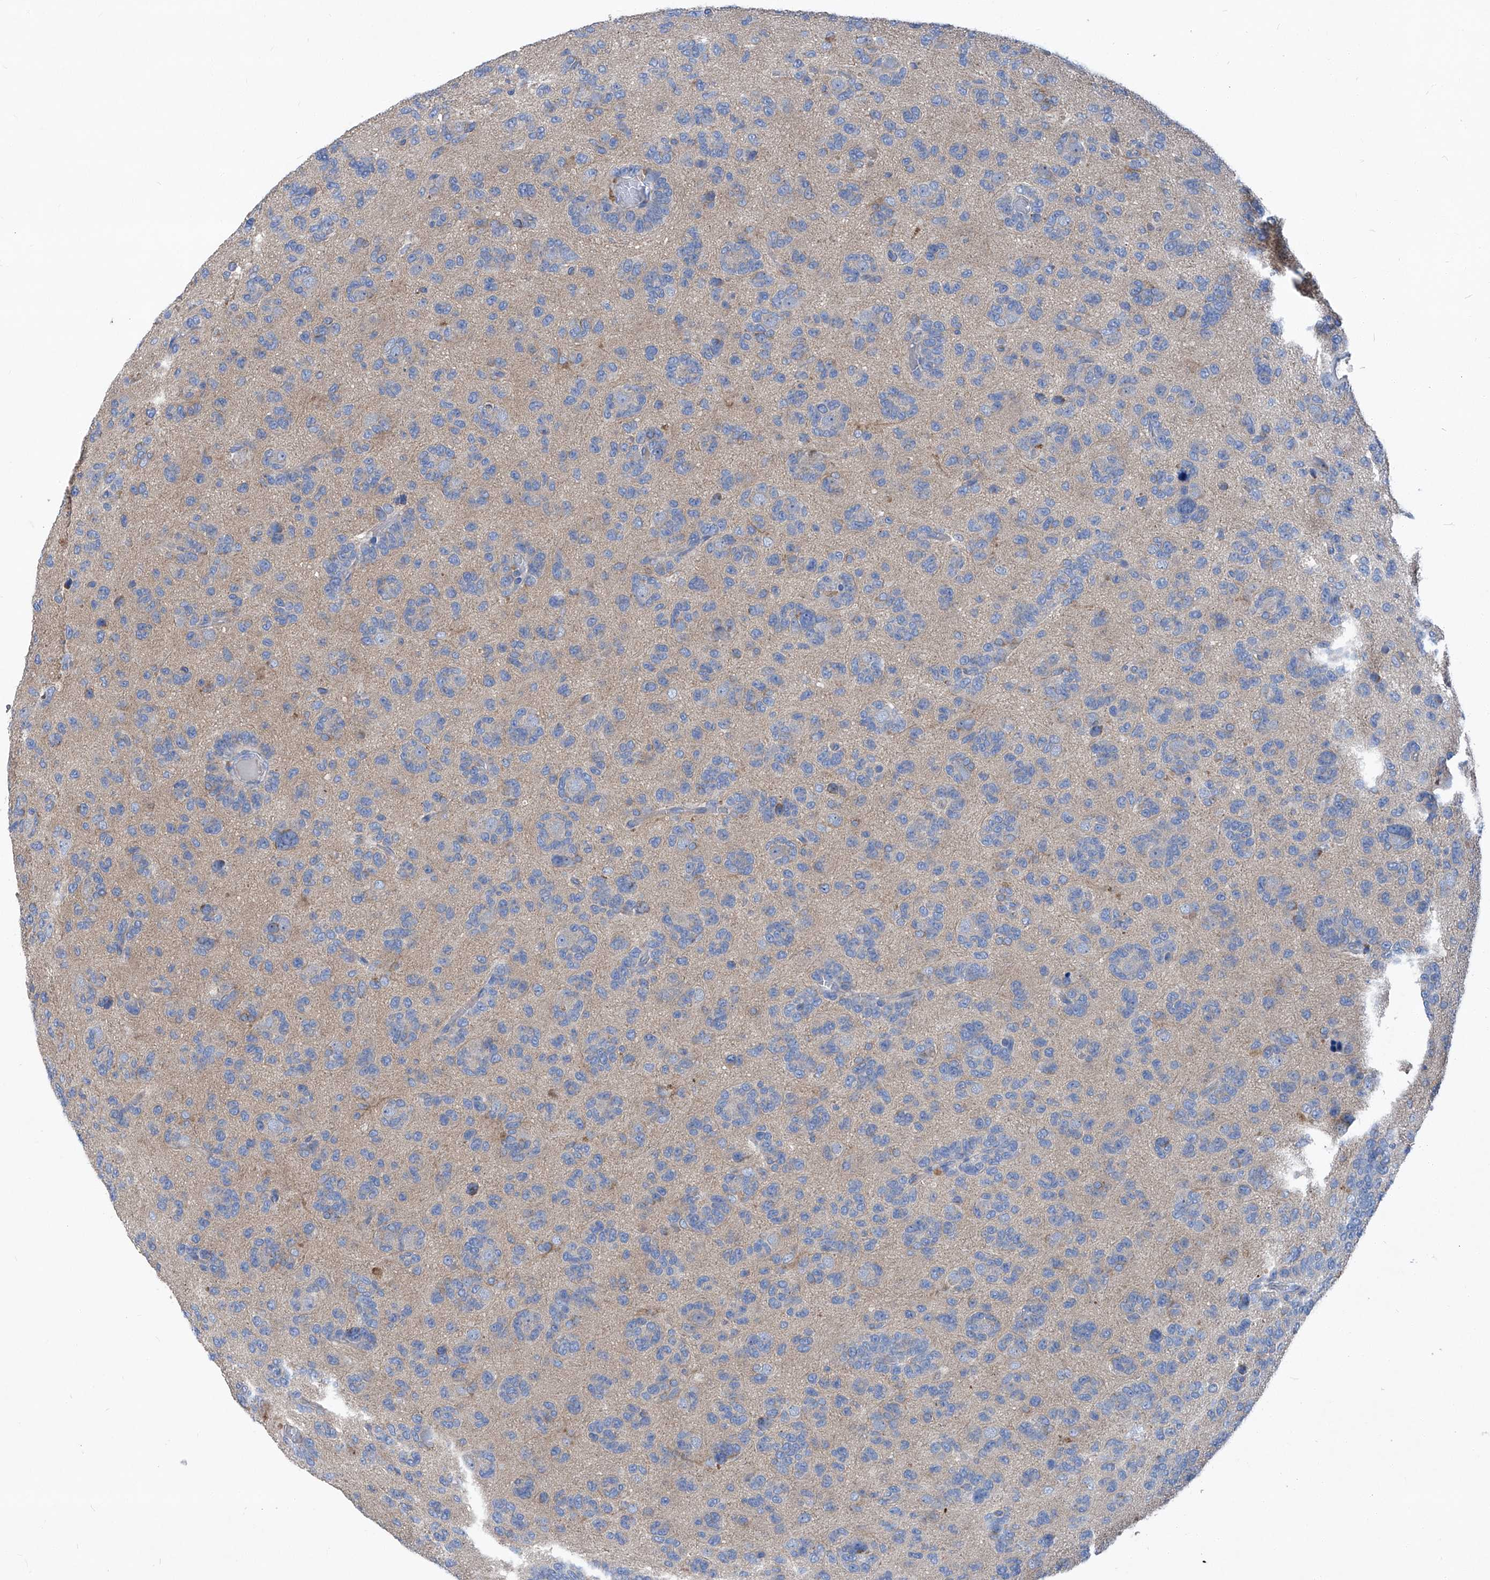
{"staining": {"intensity": "negative", "quantity": "none", "location": "none"}, "tissue": "glioma", "cell_type": "Tumor cells", "image_type": "cancer", "snomed": [{"axis": "morphology", "description": "Glioma, malignant, High grade"}, {"axis": "topography", "description": "Brain"}], "caption": "Immunohistochemistry of human malignant glioma (high-grade) displays no expression in tumor cells.", "gene": "EPHA8", "patient": {"sex": "female", "age": 59}}